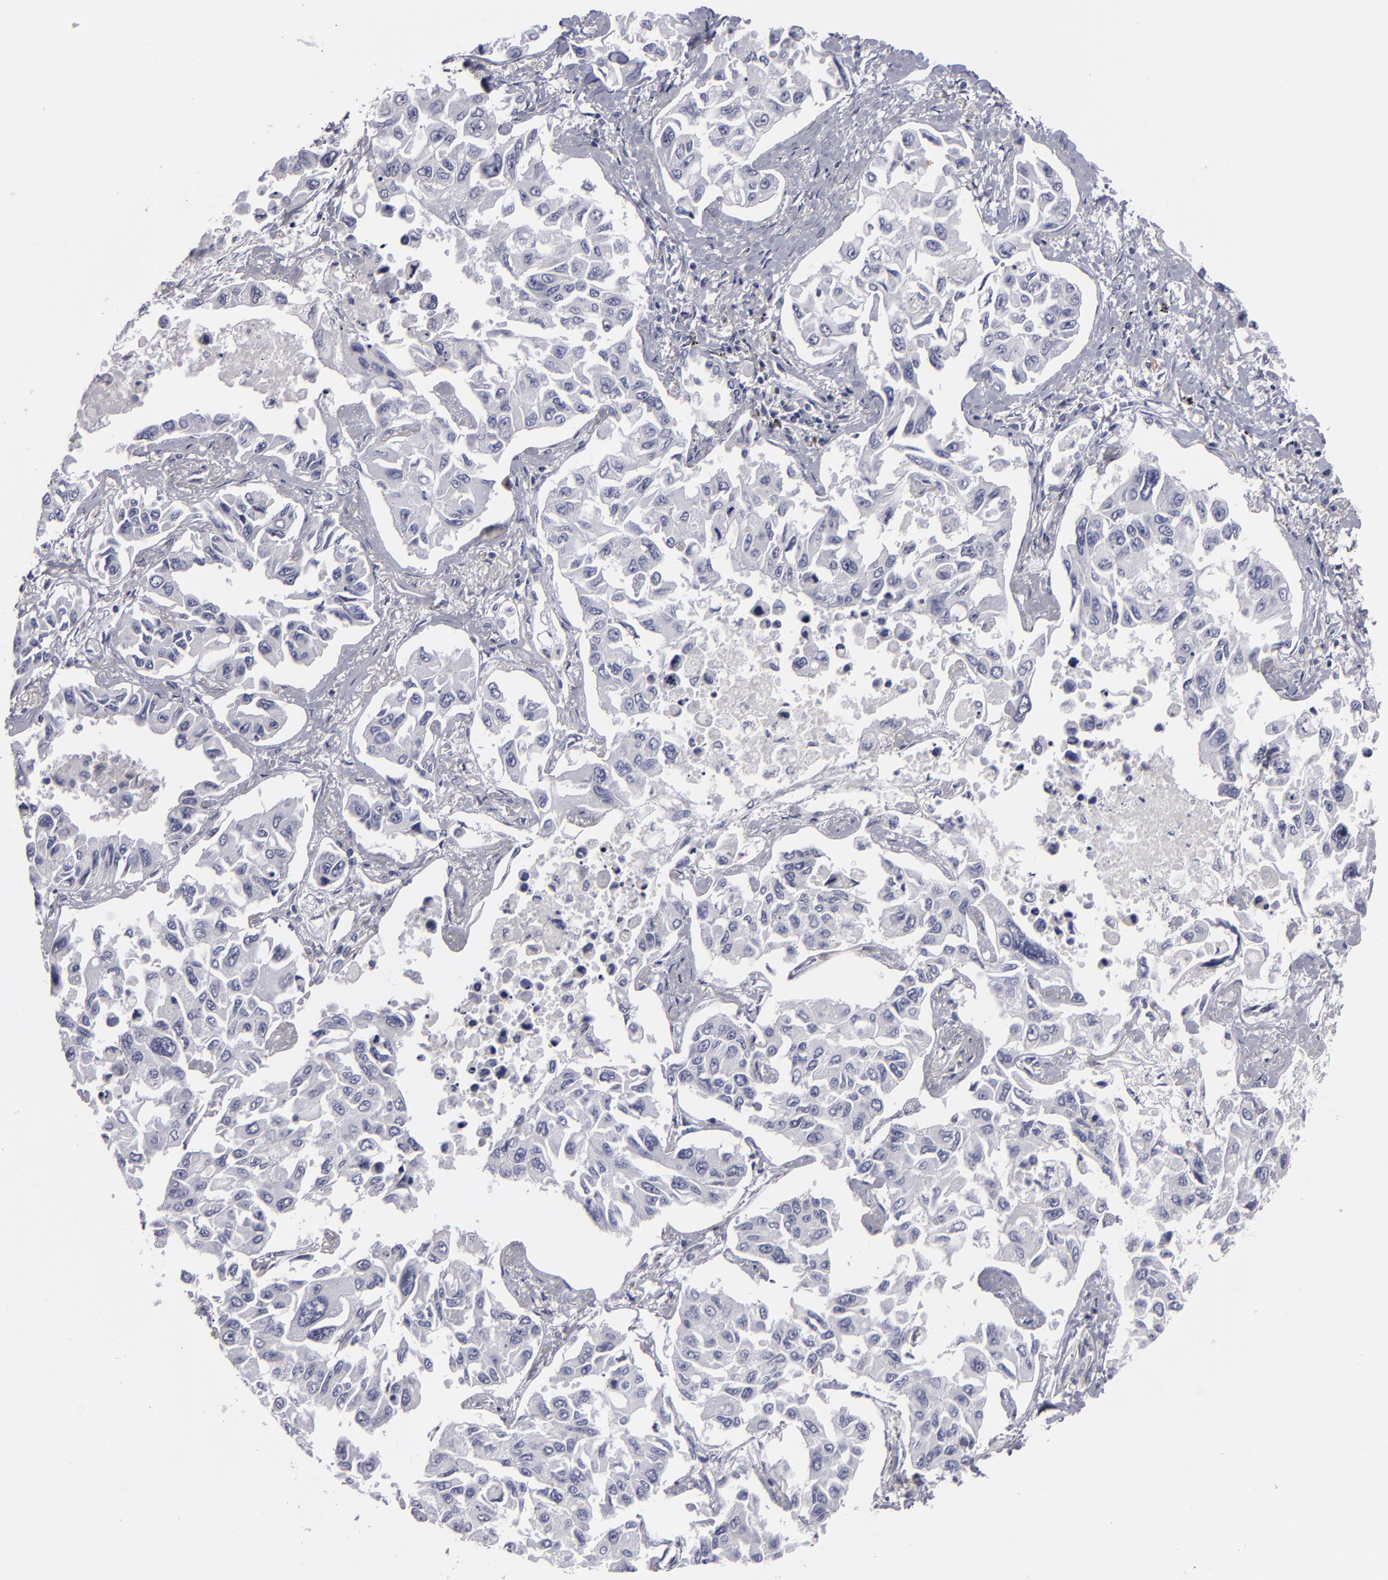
{"staining": {"intensity": "negative", "quantity": "none", "location": "none"}, "tissue": "lung cancer", "cell_type": "Tumor cells", "image_type": "cancer", "snomed": [{"axis": "morphology", "description": "Adenocarcinoma, NOS"}, {"axis": "topography", "description": "Lung"}], "caption": "Tumor cells show no significant protein expression in lung cancer.", "gene": "F13A1", "patient": {"sex": "male", "age": 64}}